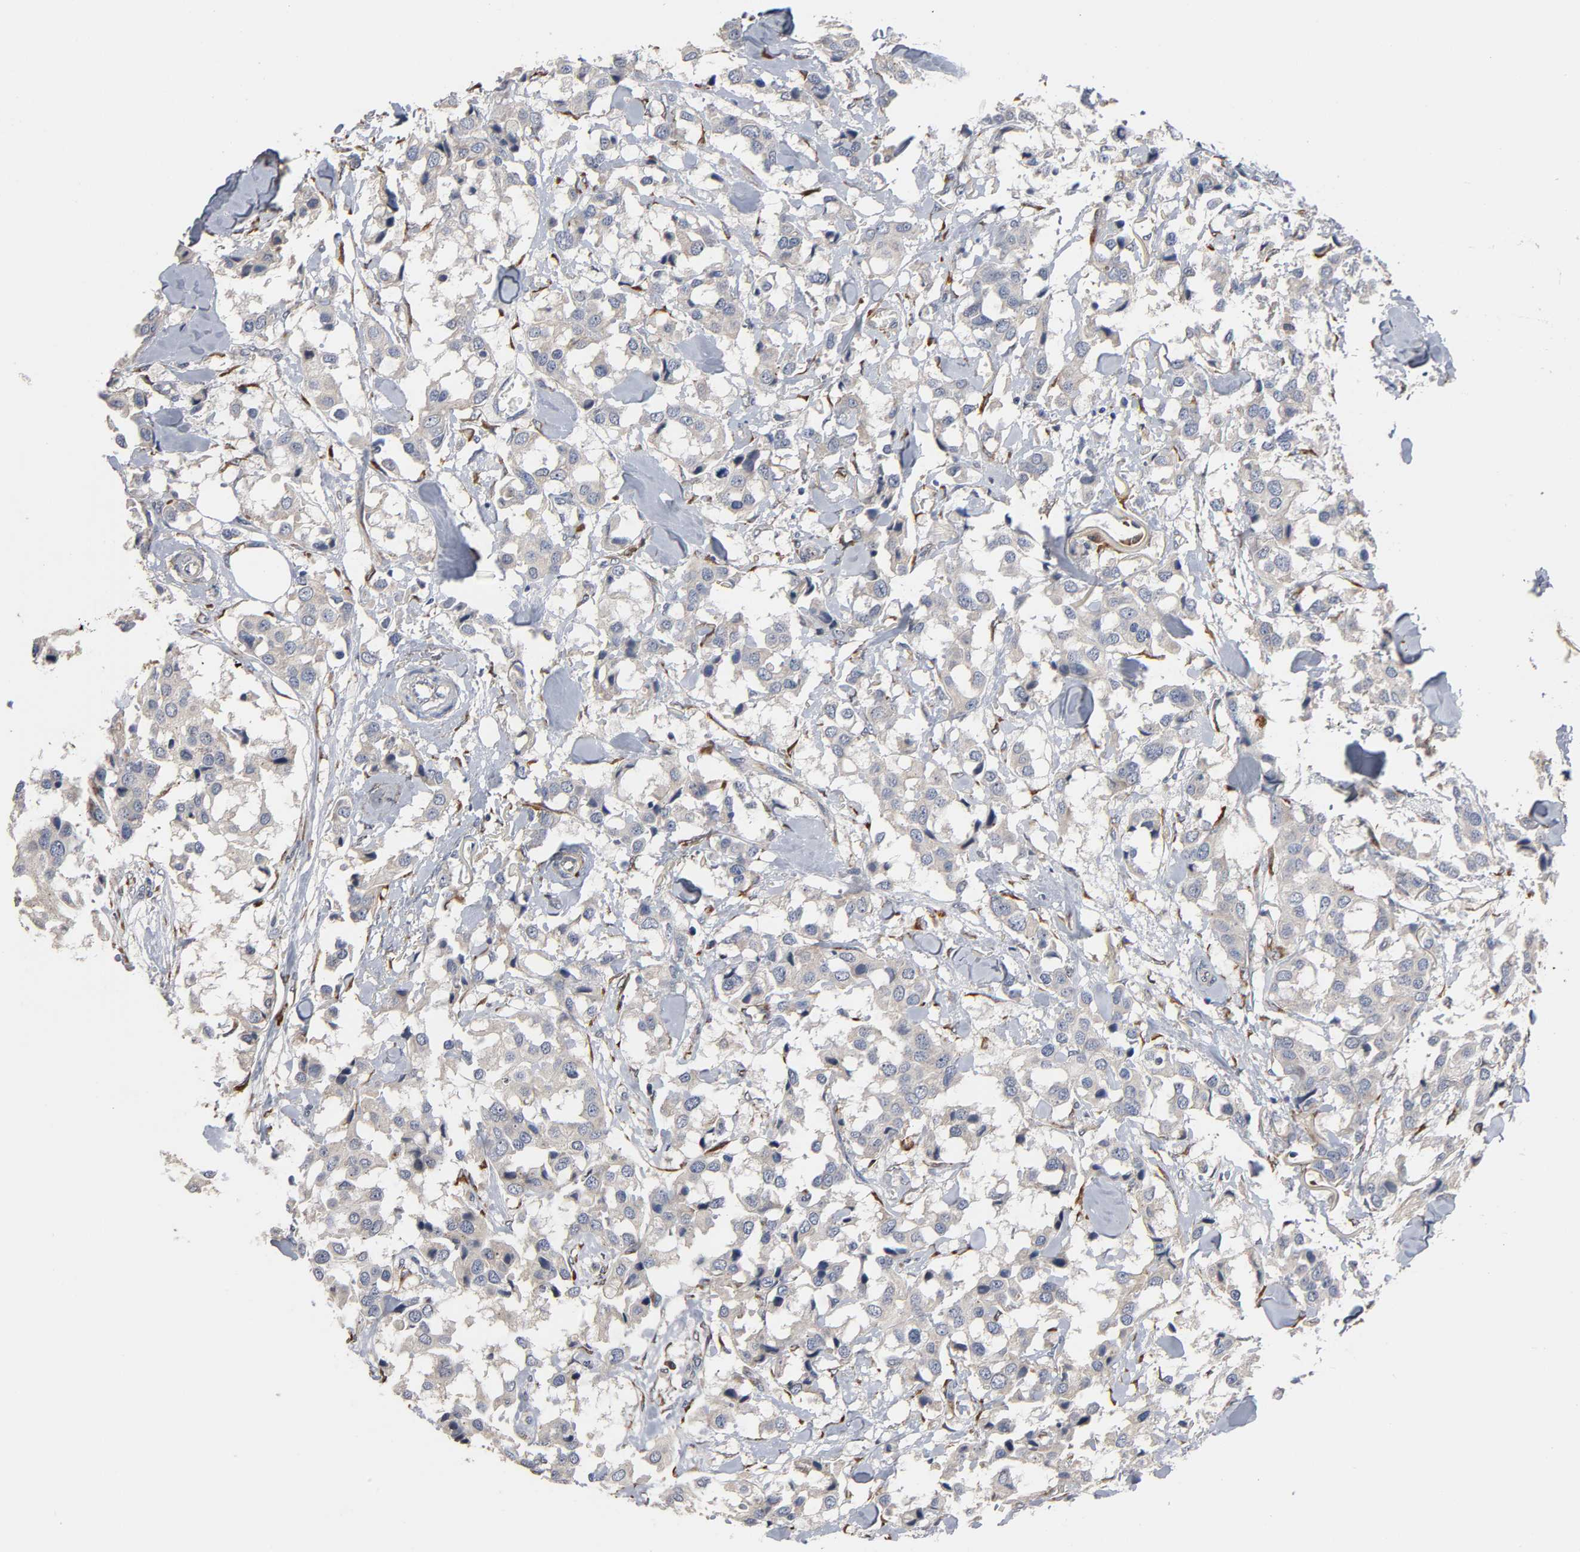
{"staining": {"intensity": "negative", "quantity": "none", "location": "none"}, "tissue": "breast cancer", "cell_type": "Tumor cells", "image_type": "cancer", "snomed": [{"axis": "morphology", "description": "Duct carcinoma"}, {"axis": "topography", "description": "Breast"}], "caption": "Histopathology image shows no significant protein staining in tumor cells of breast cancer.", "gene": "HDLBP", "patient": {"sex": "female", "age": 80}}